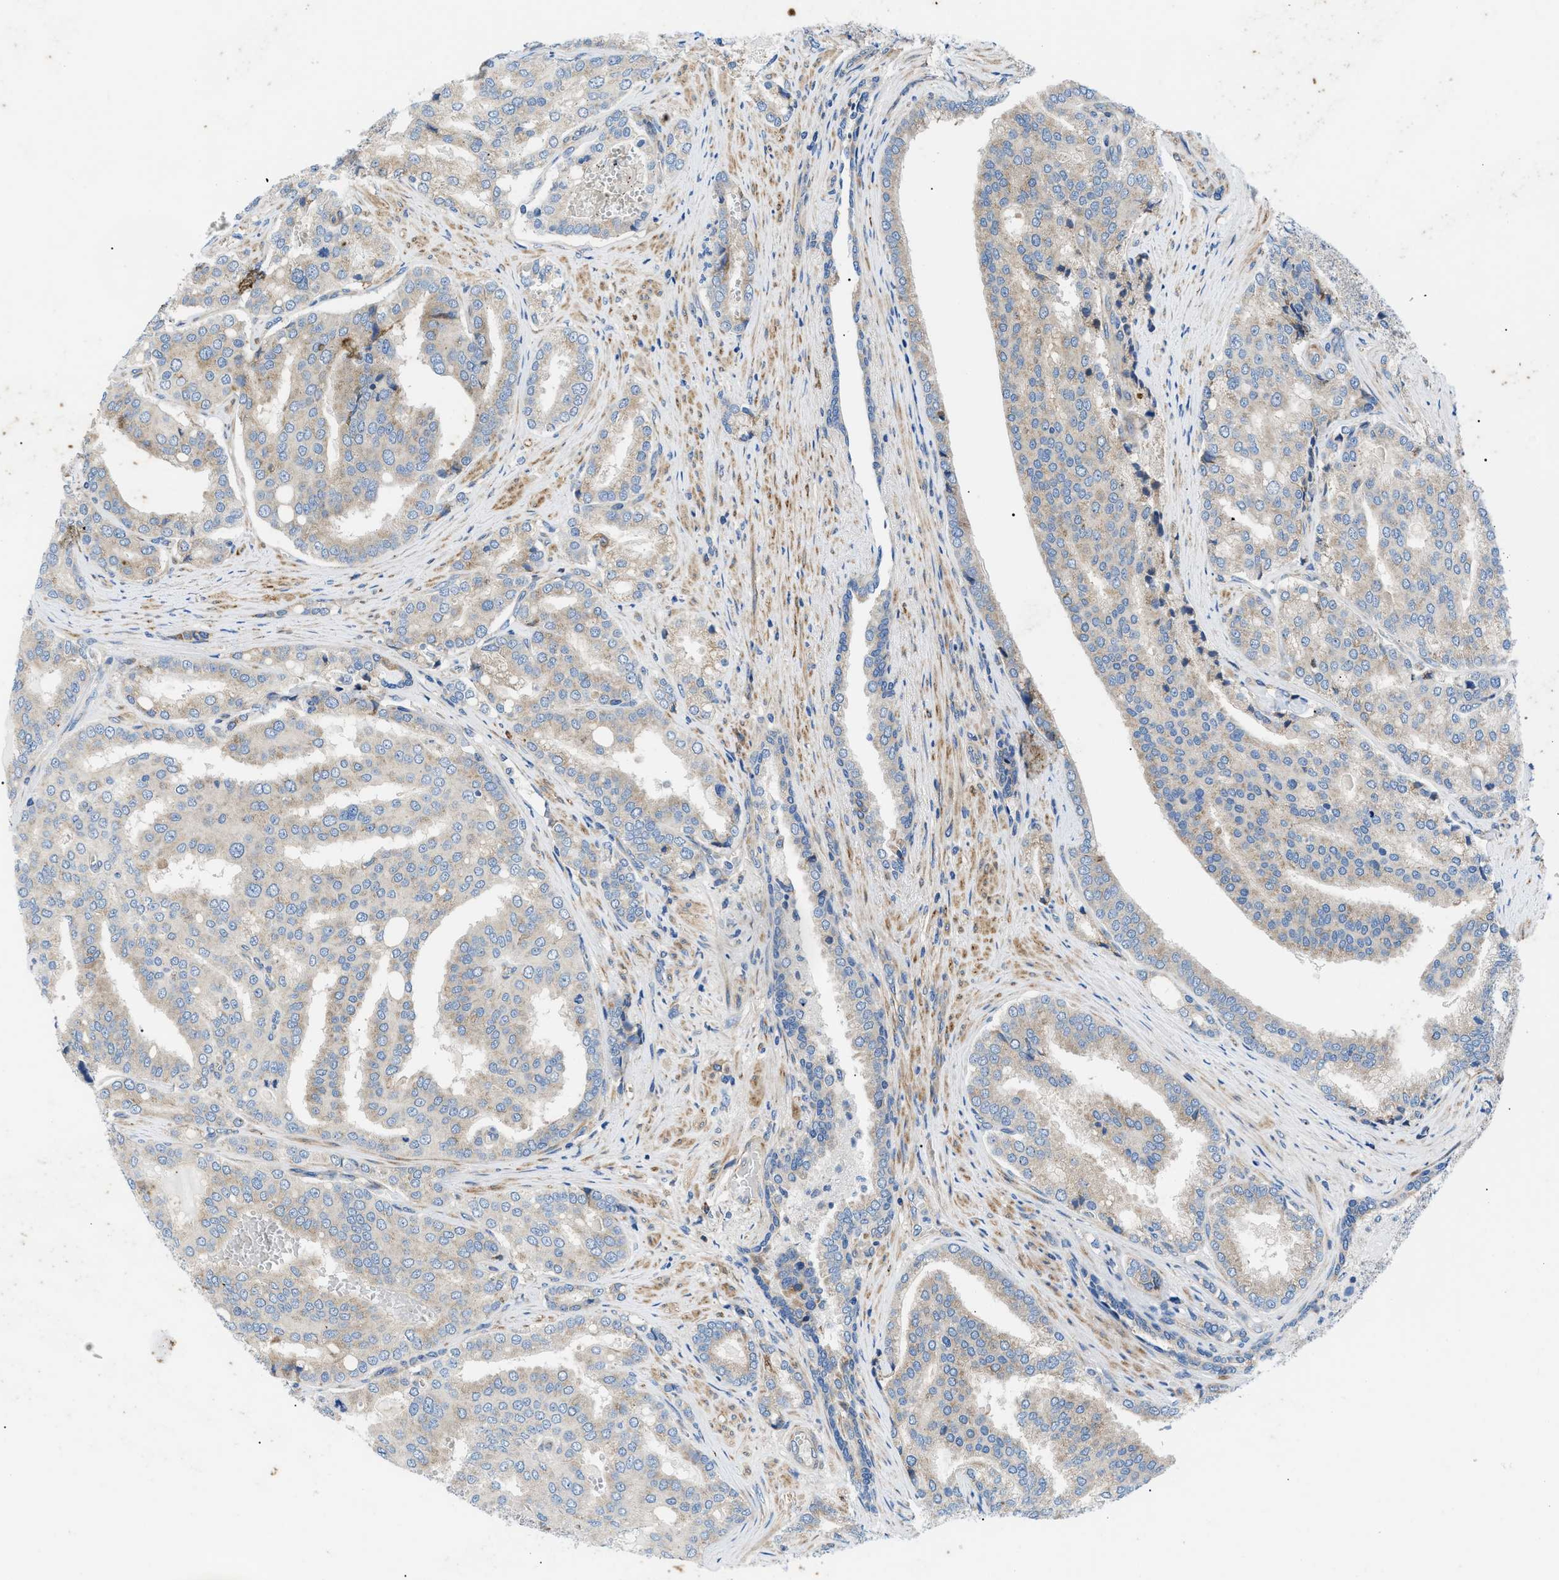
{"staining": {"intensity": "moderate", "quantity": "<25%", "location": "cytoplasmic/membranous"}, "tissue": "prostate cancer", "cell_type": "Tumor cells", "image_type": "cancer", "snomed": [{"axis": "morphology", "description": "Adenocarcinoma, High grade"}, {"axis": "topography", "description": "Prostate"}], "caption": "A brown stain labels moderate cytoplasmic/membranous staining of a protein in human prostate high-grade adenocarcinoma tumor cells.", "gene": "HSPB8", "patient": {"sex": "male", "age": 50}}